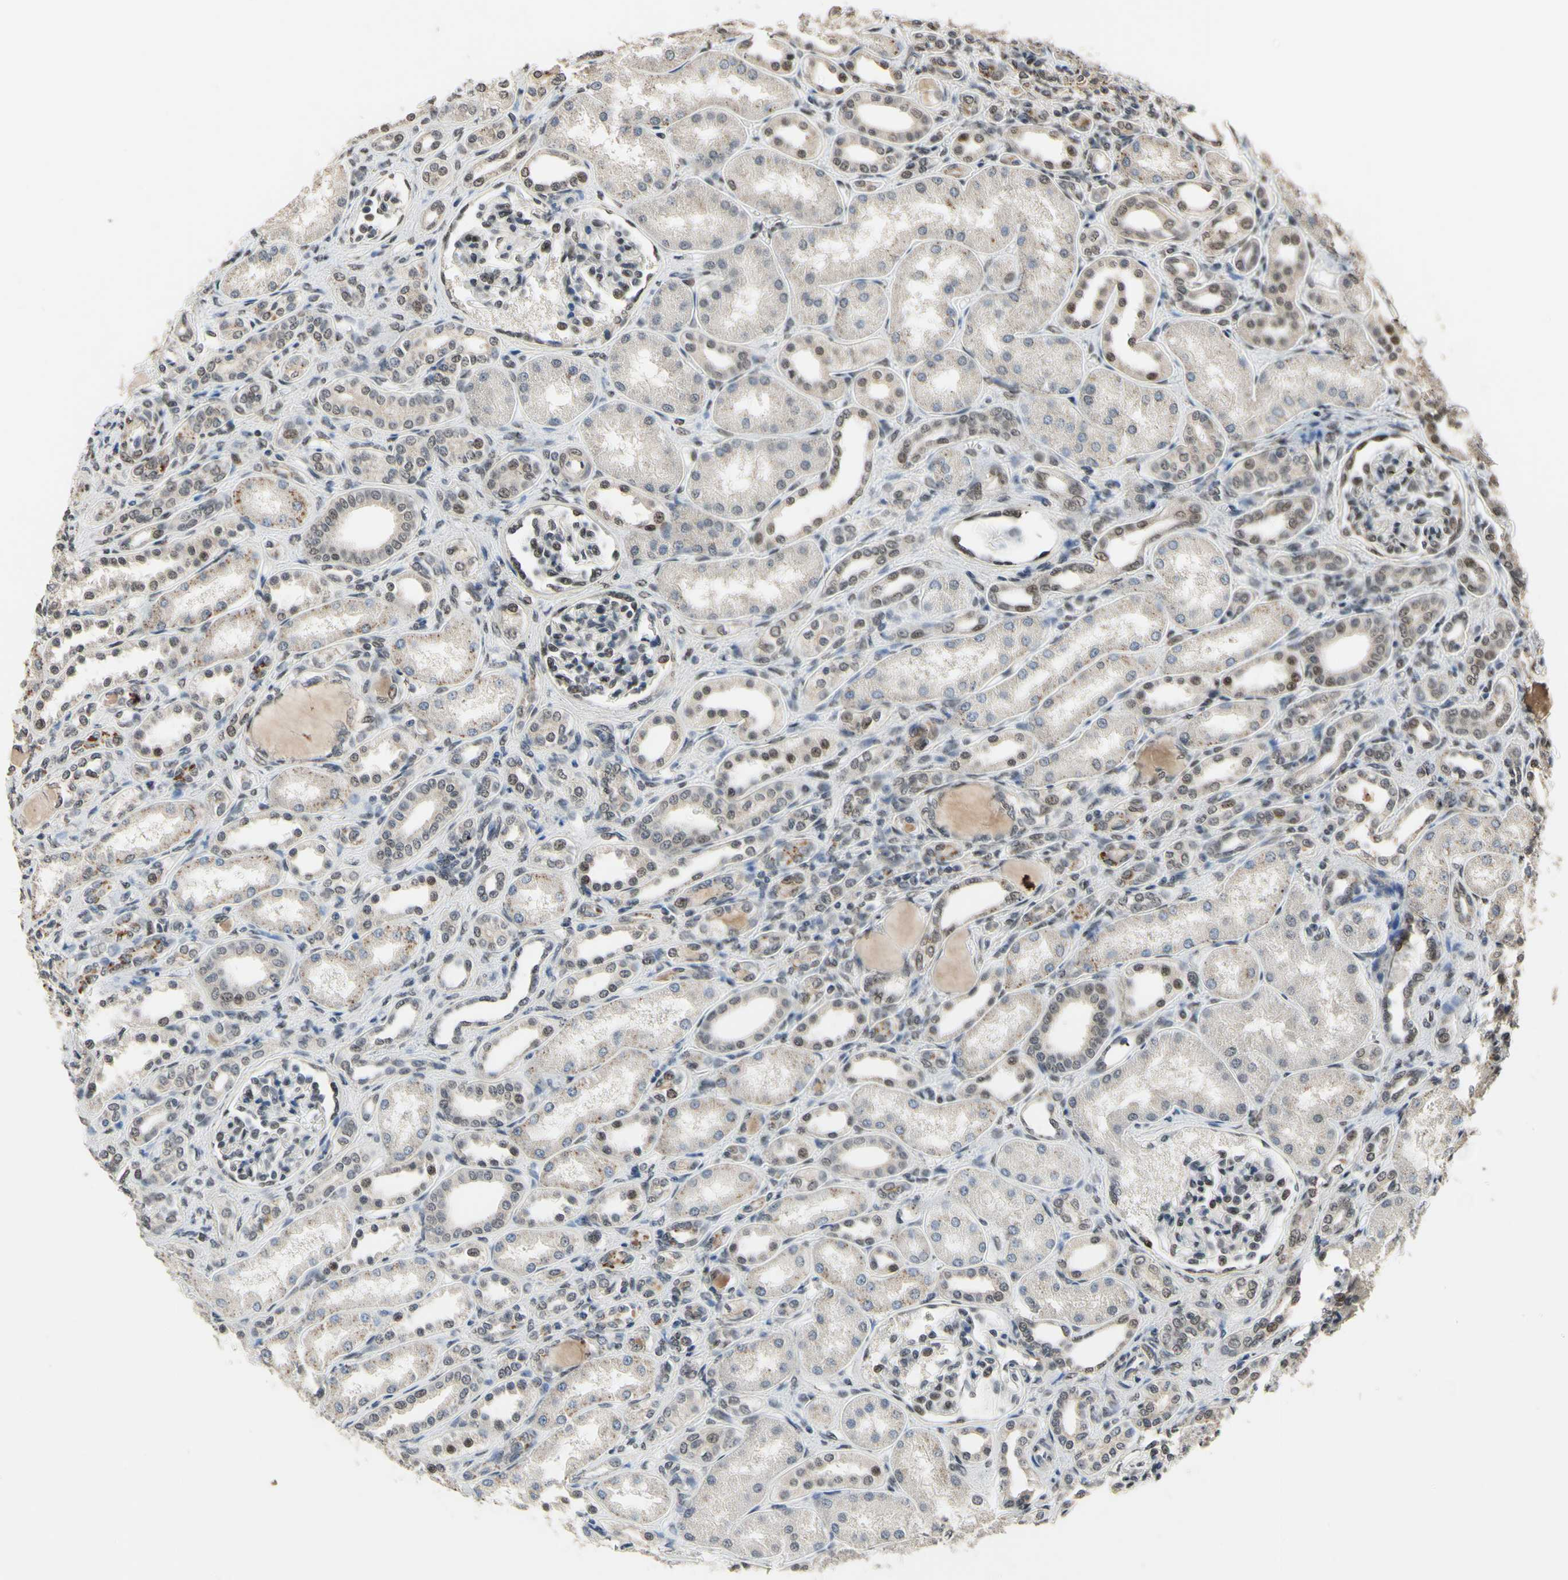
{"staining": {"intensity": "moderate", "quantity": "25%-75%", "location": "nuclear"}, "tissue": "kidney", "cell_type": "Cells in glomeruli", "image_type": "normal", "snomed": [{"axis": "morphology", "description": "Normal tissue, NOS"}, {"axis": "topography", "description": "Kidney"}], "caption": "Kidney stained with immunohistochemistry (IHC) reveals moderate nuclear staining in about 25%-75% of cells in glomeruli. The staining was performed using DAB, with brown indicating positive protein expression. Nuclei are stained blue with hematoxylin.", "gene": "ZNF174", "patient": {"sex": "male", "age": 7}}